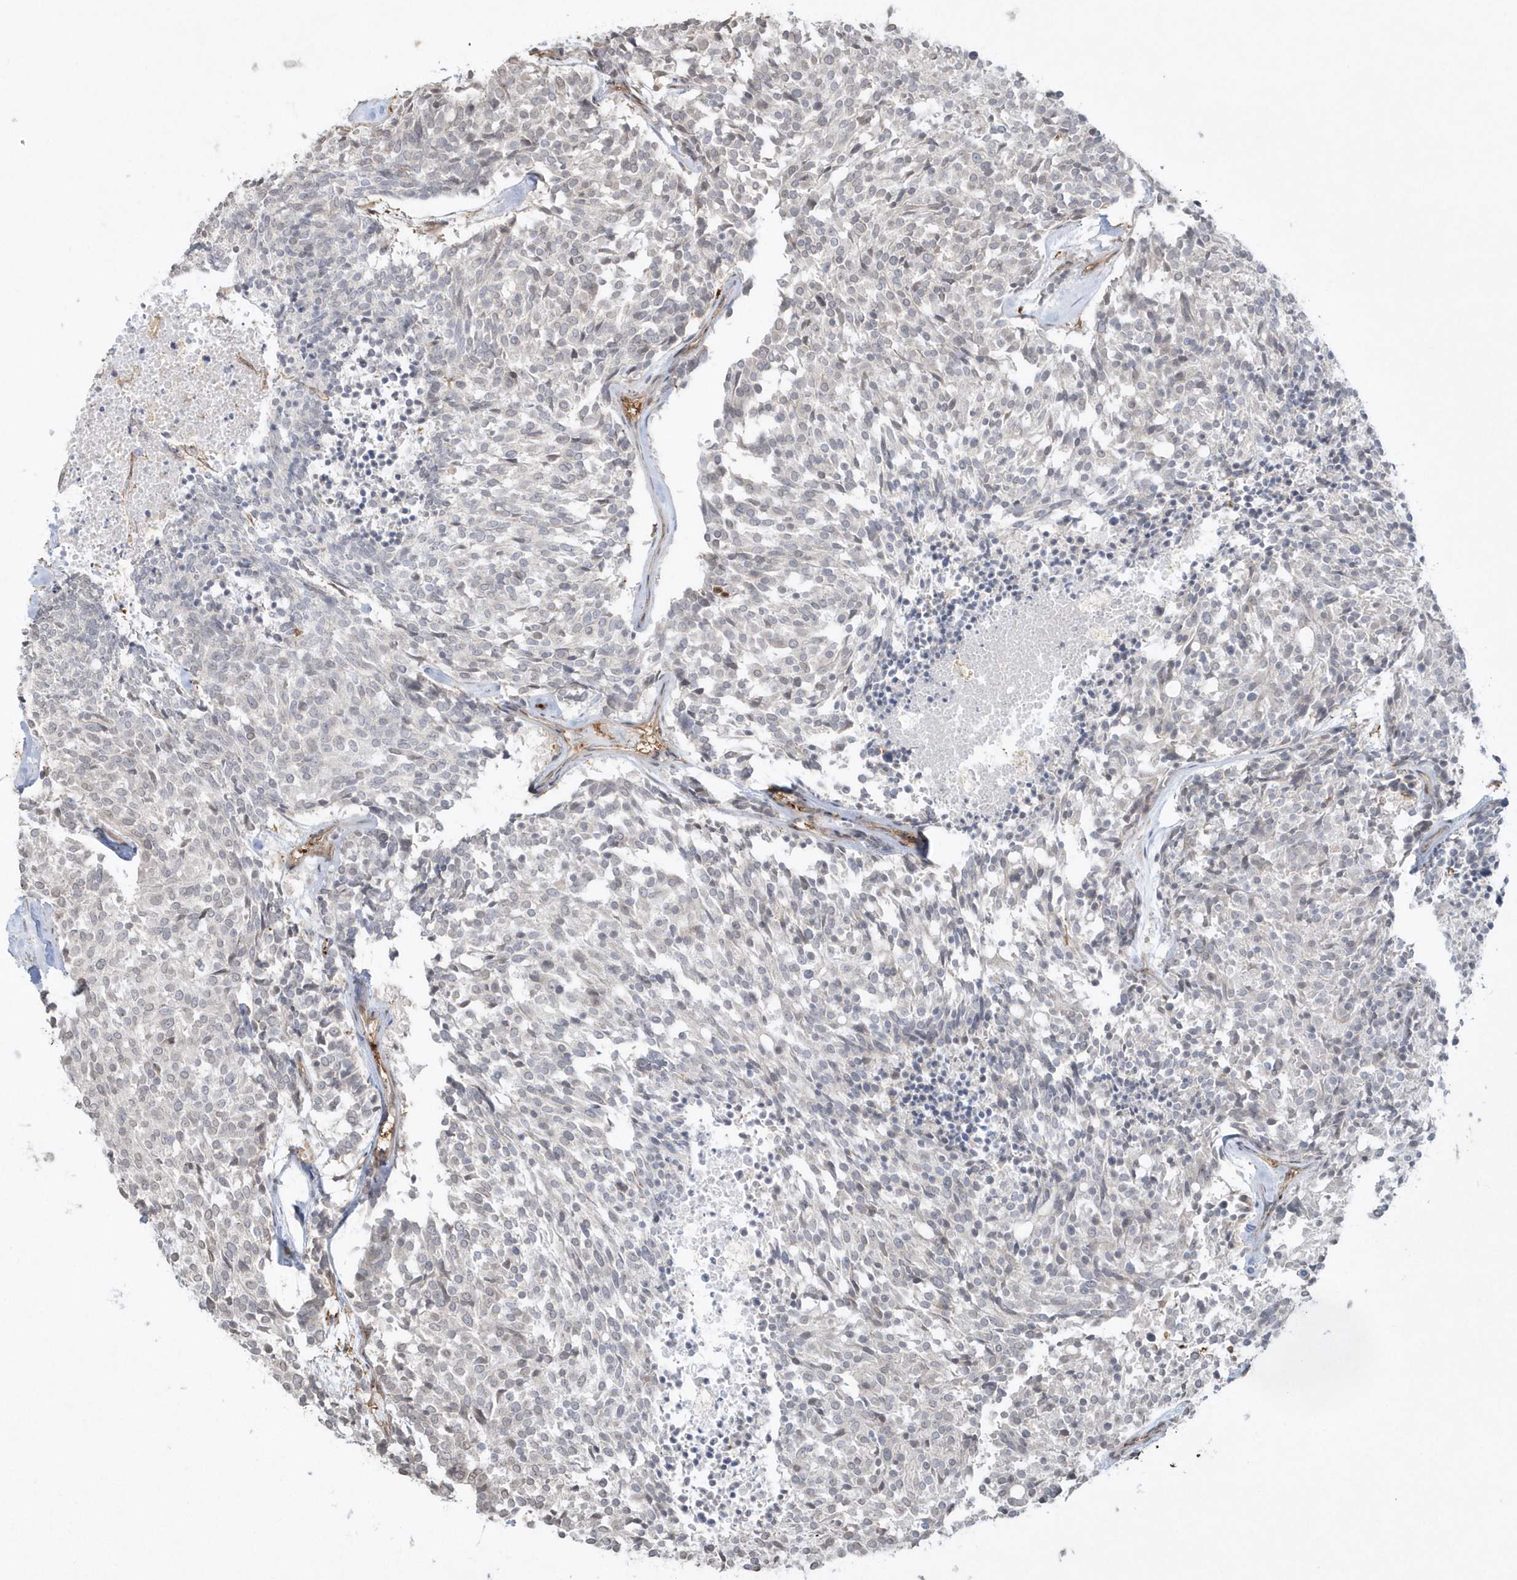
{"staining": {"intensity": "negative", "quantity": "none", "location": "none"}, "tissue": "carcinoid", "cell_type": "Tumor cells", "image_type": "cancer", "snomed": [{"axis": "morphology", "description": "Carcinoid, malignant, NOS"}, {"axis": "topography", "description": "Pancreas"}], "caption": "DAB immunohistochemical staining of human carcinoid (malignant) displays no significant expression in tumor cells.", "gene": "BSN", "patient": {"sex": "female", "age": 54}}